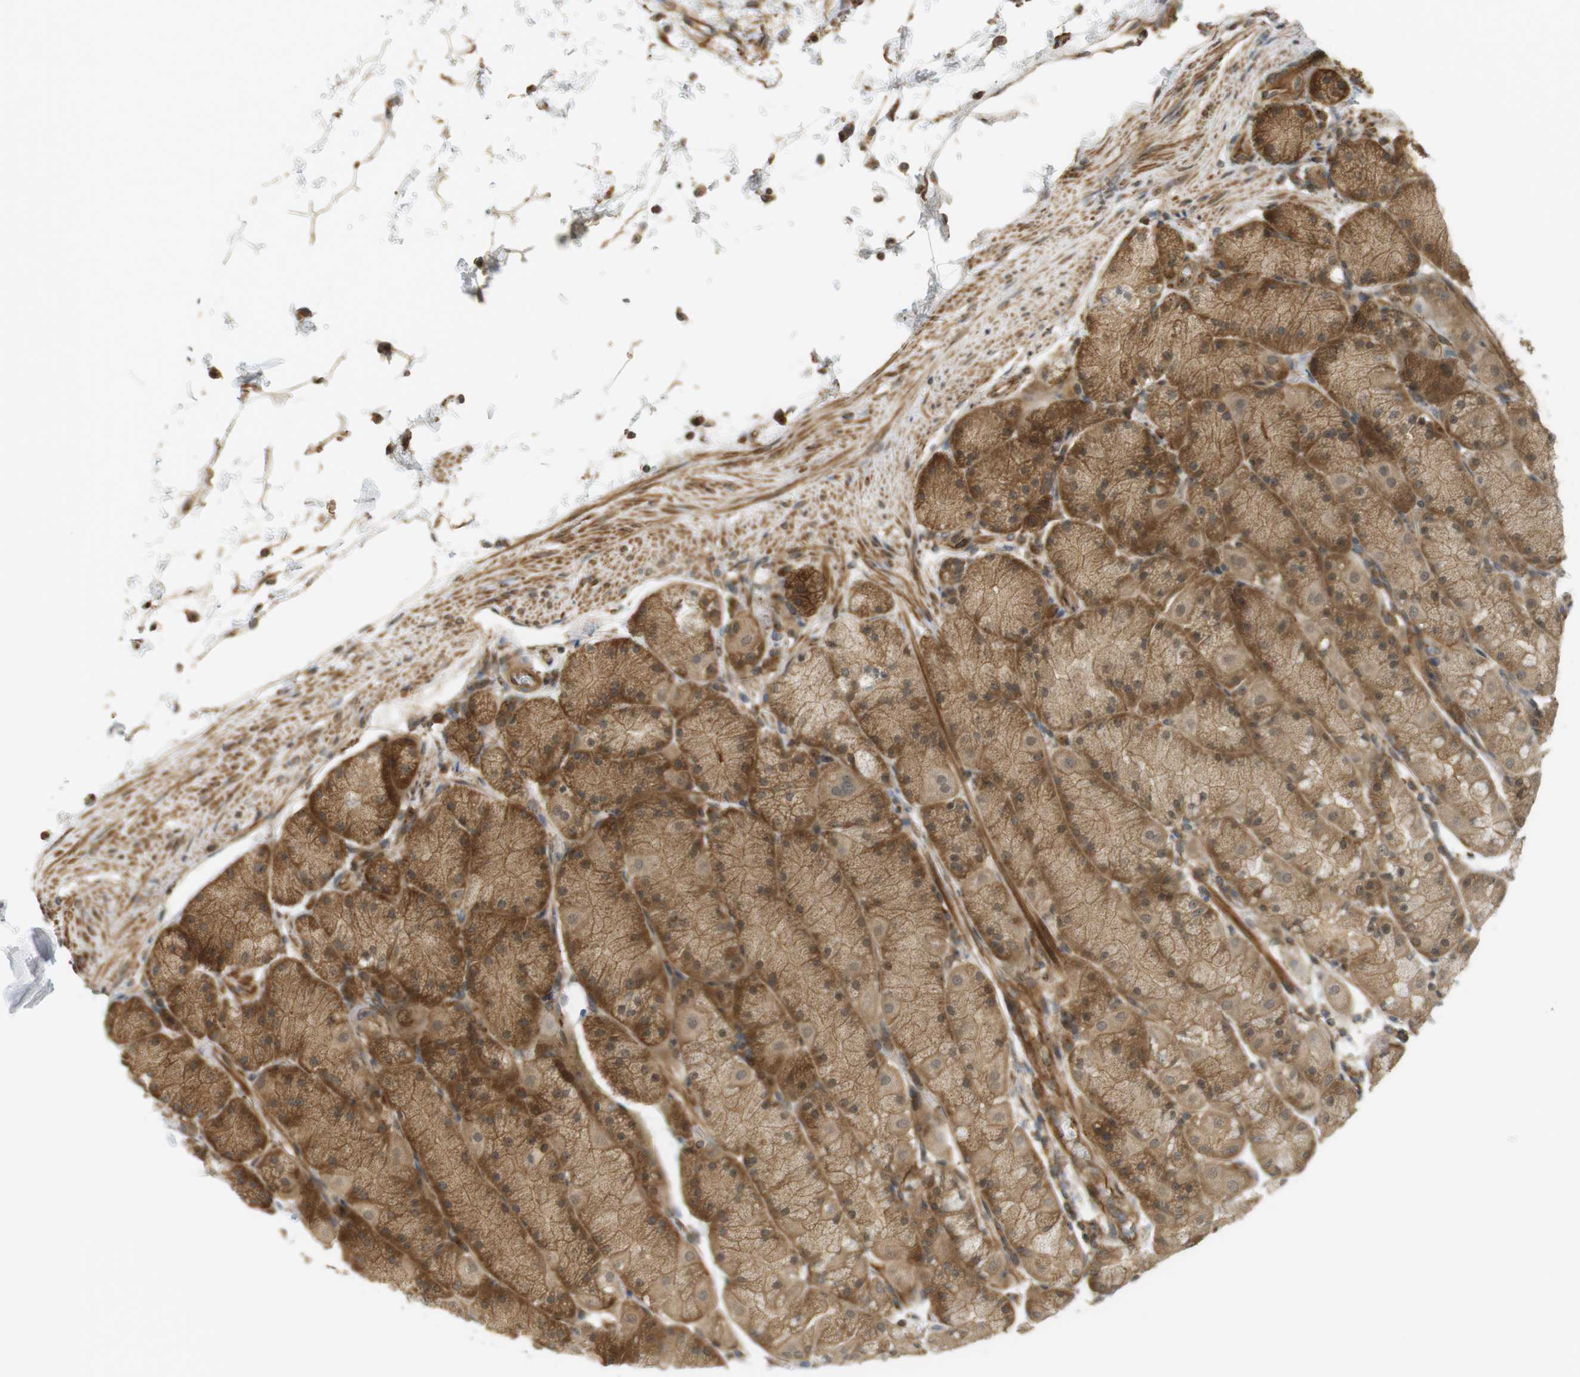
{"staining": {"intensity": "strong", "quantity": ">75%", "location": "cytoplasmic/membranous"}, "tissue": "stomach", "cell_type": "Glandular cells", "image_type": "normal", "snomed": [{"axis": "morphology", "description": "Normal tissue, NOS"}, {"axis": "topography", "description": "Stomach, upper"}, {"axis": "topography", "description": "Stomach"}], "caption": "Stomach stained for a protein (brown) shows strong cytoplasmic/membranous positive positivity in approximately >75% of glandular cells.", "gene": "PA2G4", "patient": {"sex": "male", "age": 76}}